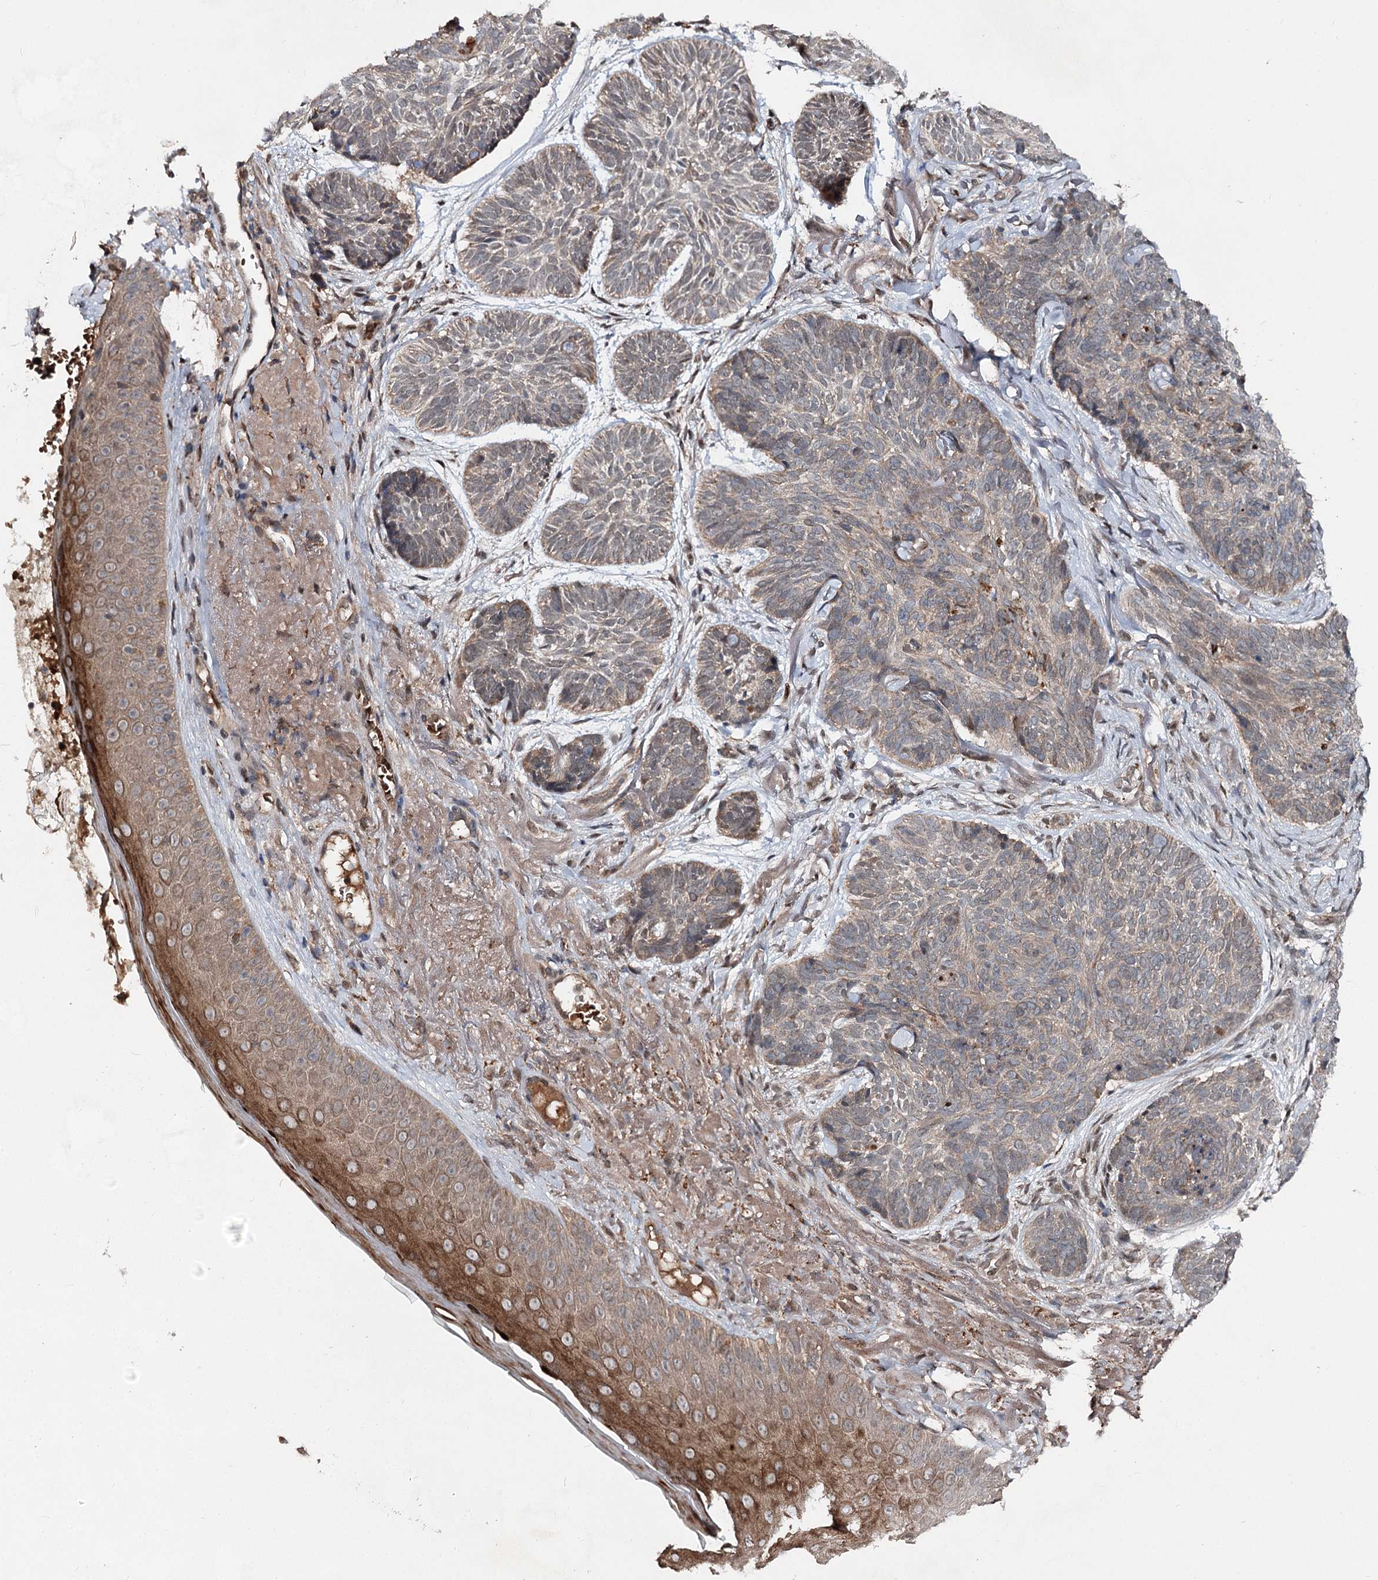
{"staining": {"intensity": "weak", "quantity": "25%-75%", "location": "cytoplasmic/membranous"}, "tissue": "skin cancer", "cell_type": "Tumor cells", "image_type": "cancer", "snomed": [{"axis": "morphology", "description": "Normal tissue, NOS"}, {"axis": "morphology", "description": "Basal cell carcinoma"}, {"axis": "topography", "description": "Skin"}], "caption": "An image showing weak cytoplasmic/membranous expression in about 25%-75% of tumor cells in skin basal cell carcinoma, as visualized by brown immunohistochemical staining.", "gene": "MSANTD2", "patient": {"sex": "male", "age": 66}}